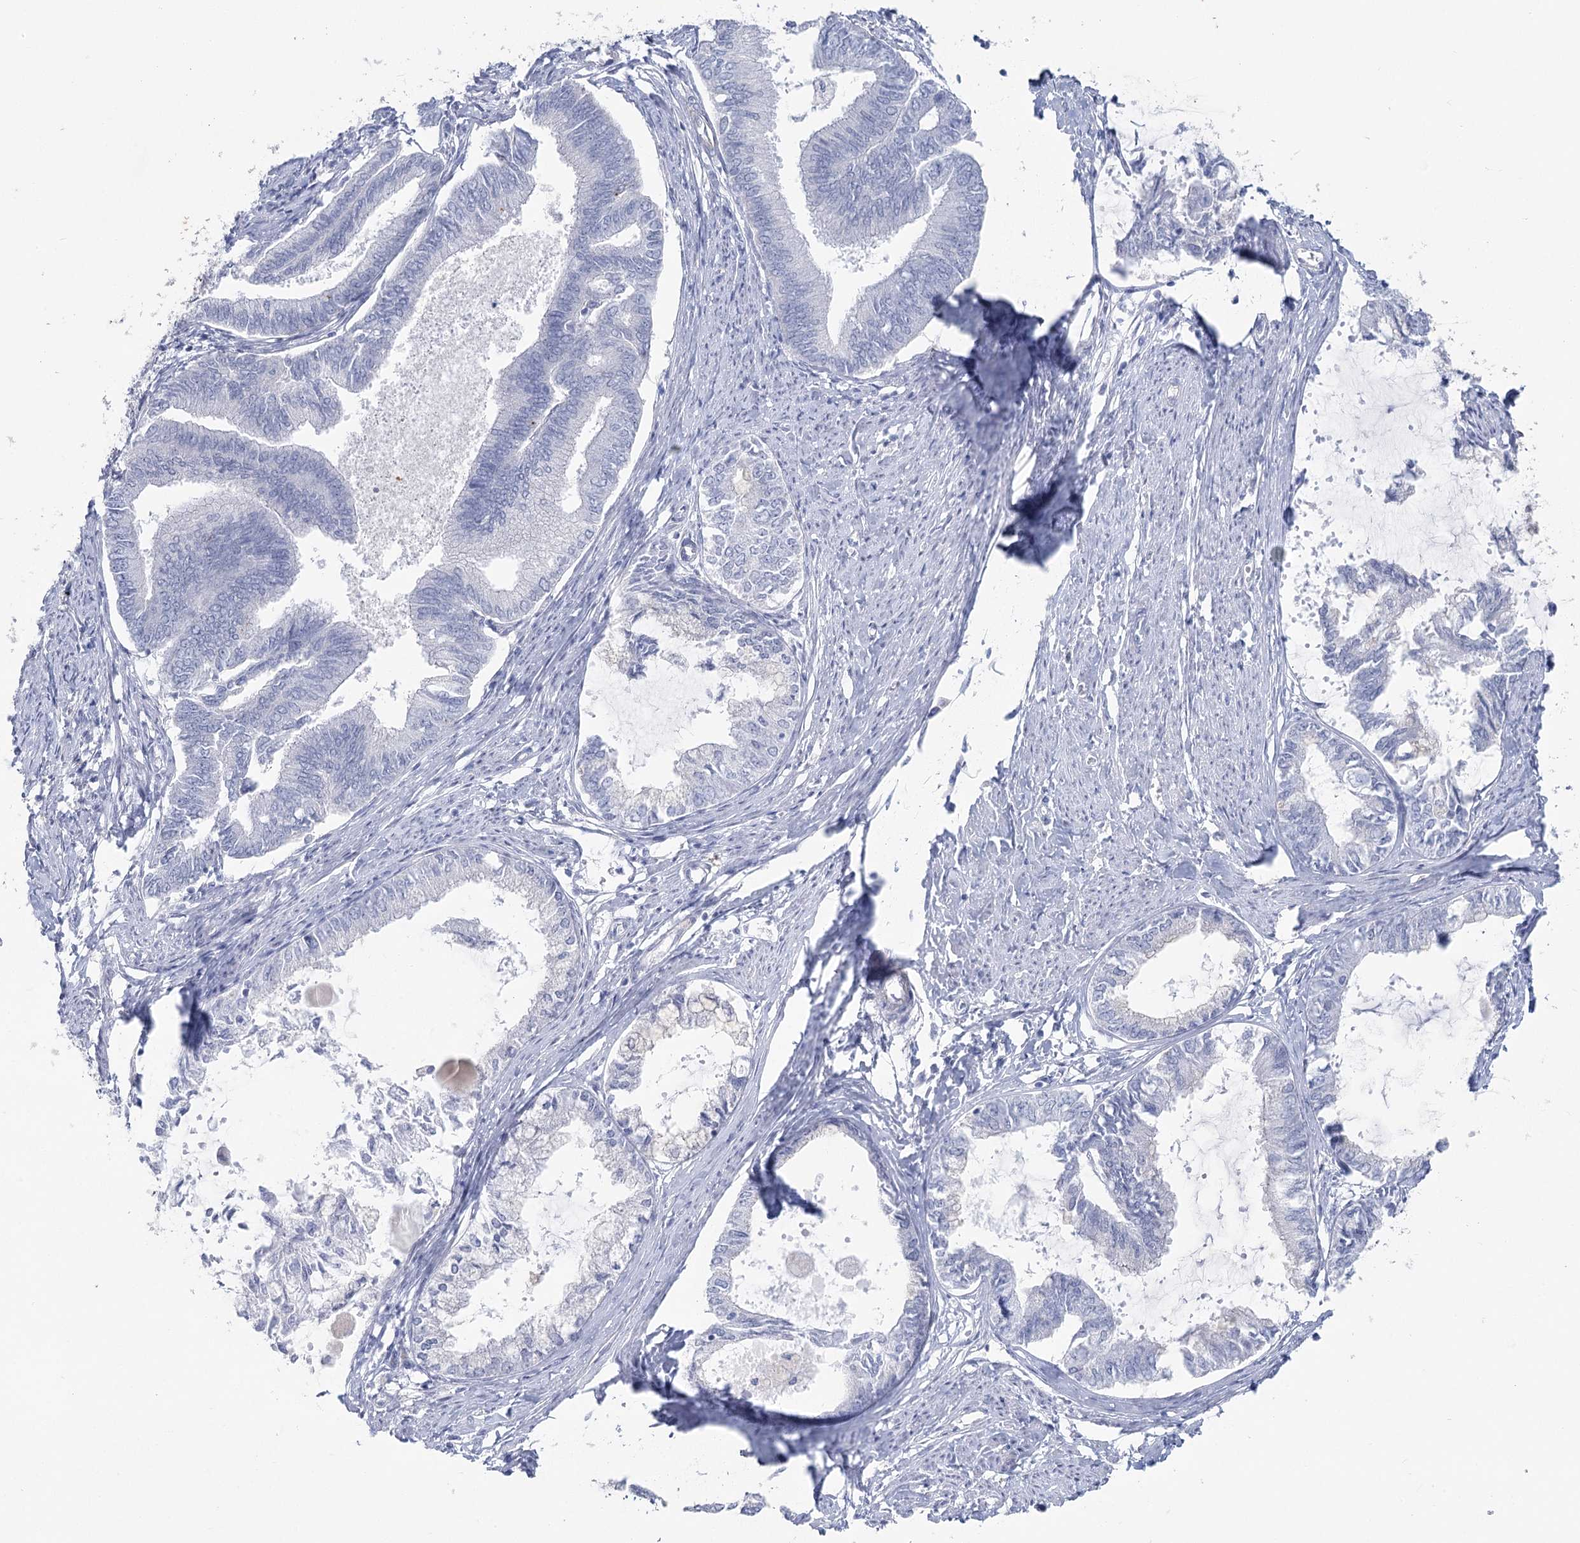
{"staining": {"intensity": "negative", "quantity": "none", "location": "none"}, "tissue": "endometrial cancer", "cell_type": "Tumor cells", "image_type": "cancer", "snomed": [{"axis": "morphology", "description": "Adenocarcinoma, NOS"}, {"axis": "topography", "description": "Endometrium"}], "caption": "A high-resolution micrograph shows IHC staining of endometrial adenocarcinoma, which reveals no significant expression in tumor cells.", "gene": "CCDC88A", "patient": {"sex": "female", "age": 86}}